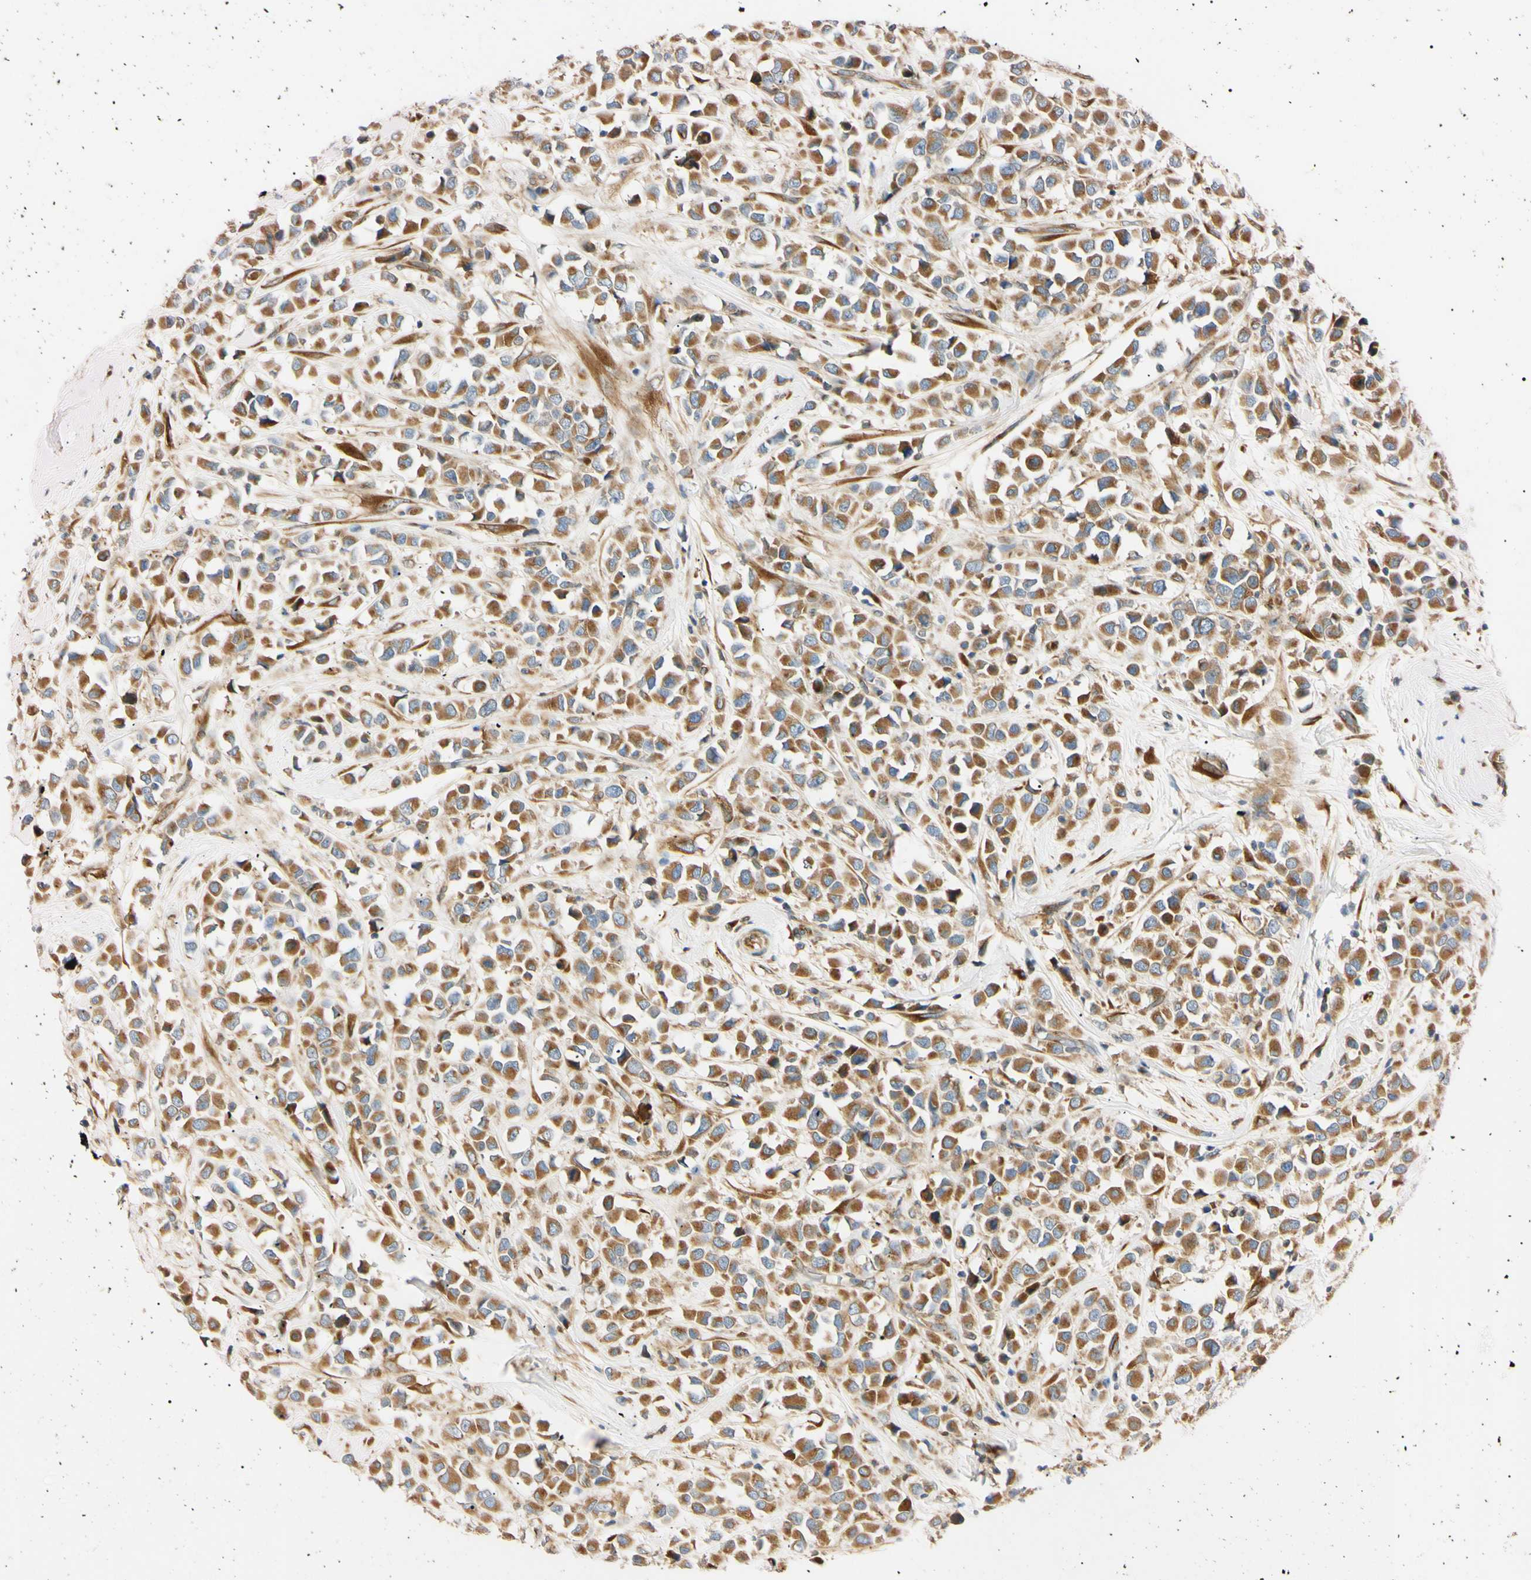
{"staining": {"intensity": "moderate", "quantity": ">75%", "location": "cytoplasmic/membranous"}, "tissue": "breast cancer", "cell_type": "Tumor cells", "image_type": "cancer", "snomed": [{"axis": "morphology", "description": "Duct carcinoma"}, {"axis": "topography", "description": "Breast"}], "caption": "Immunohistochemical staining of human breast invasive ductal carcinoma reveals medium levels of moderate cytoplasmic/membranous protein staining in approximately >75% of tumor cells.", "gene": "IER3IP1", "patient": {"sex": "female", "age": 61}}